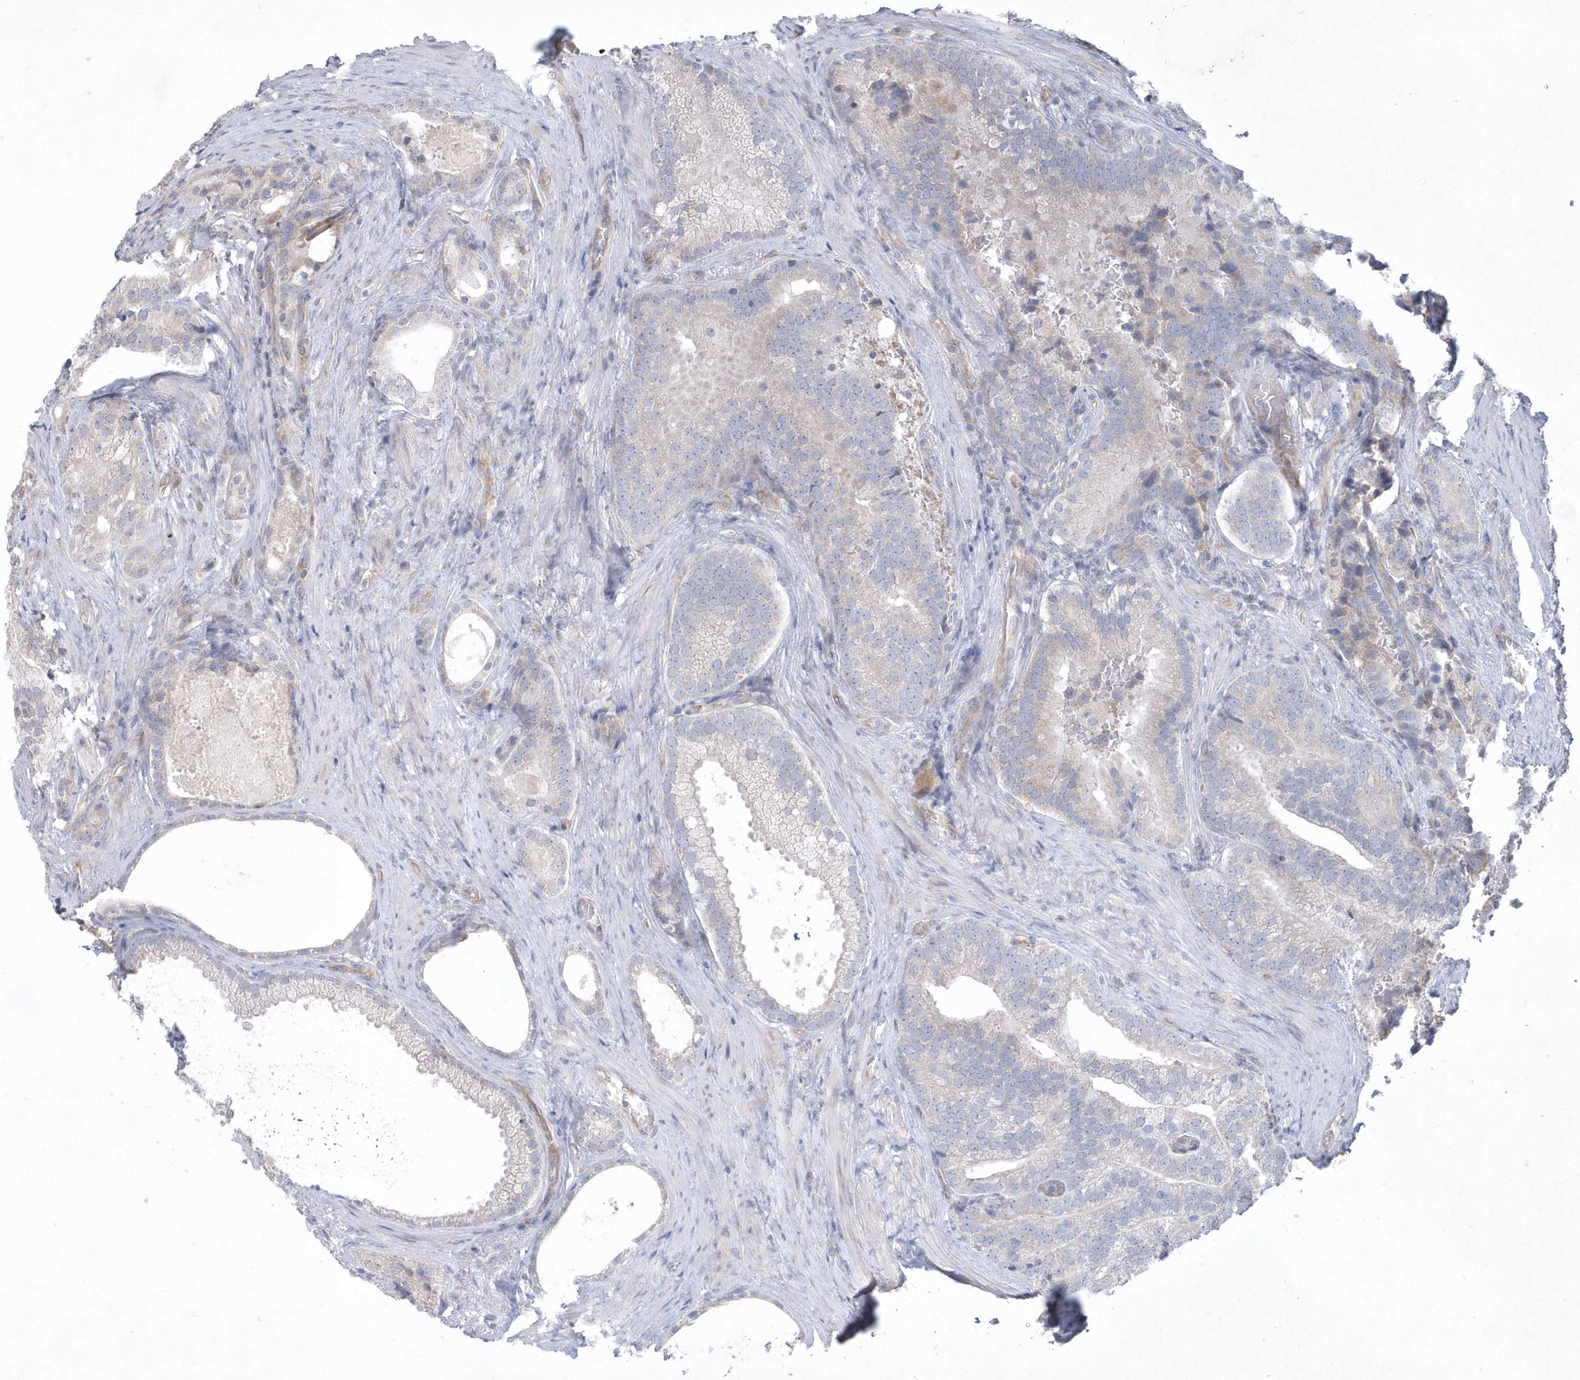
{"staining": {"intensity": "weak", "quantity": "<25%", "location": "cytoplasmic/membranous"}, "tissue": "prostate cancer", "cell_type": "Tumor cells", "image_type": "cancer", "snomed": [{"axis": "morphology", "description": "Adenocarcinoma, Low grade"}, {"axis": "topography", "description": "Prostate"}], "caption": "Immunohistochemical staining of human adenocarcinoma (low-grade) (prostate) demonstrates no significant expression in tumor cells.", "gene": "DGAT1", "patient": {"sex": "male", "age": 71}}